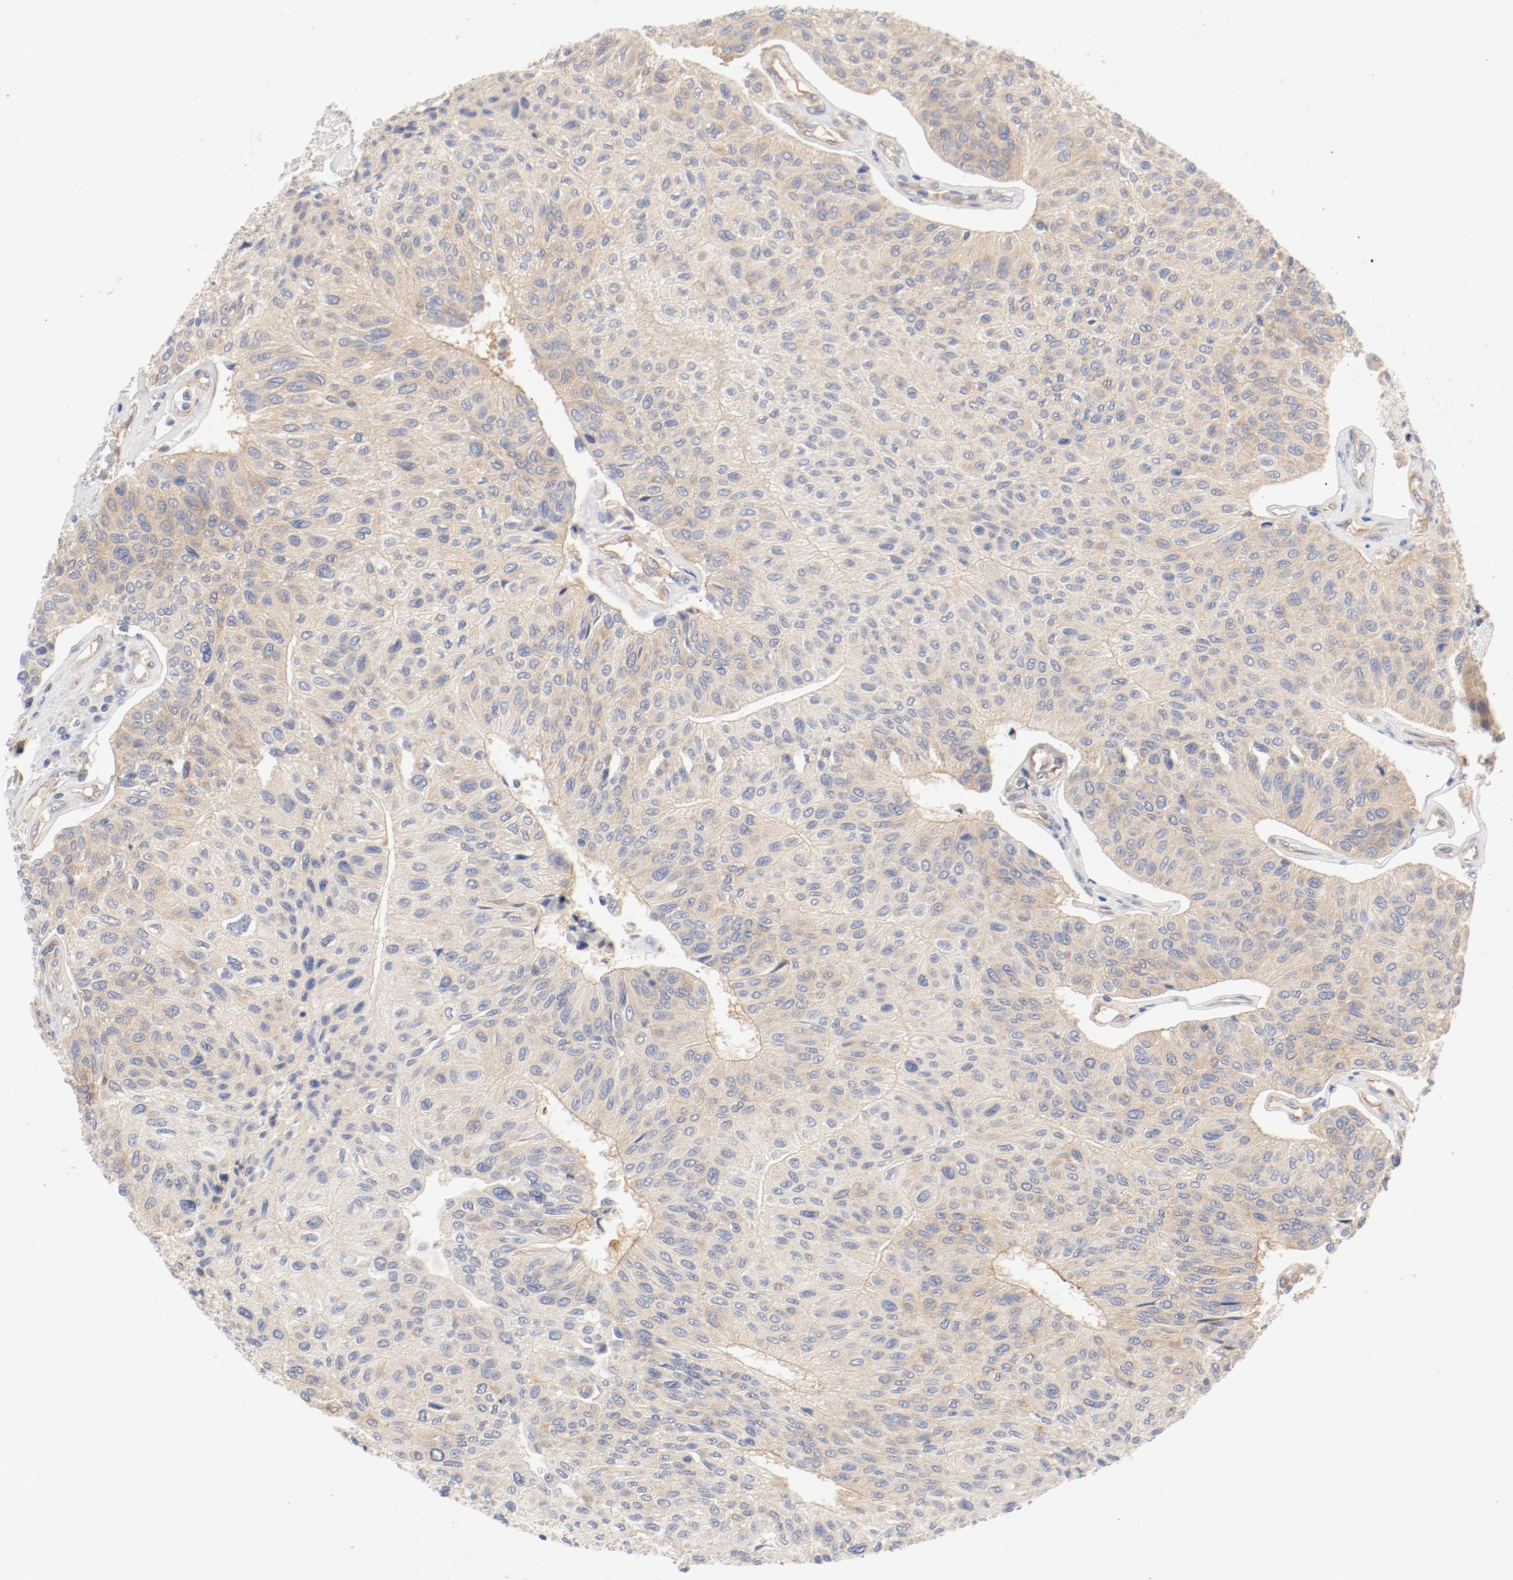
{"staining": {"intensity": "negative", "quantity": "none", "location": "none"}, "tissue": "urothelial cancer", "cell_type": "Tumor cells", "image_type": "cancer", "snomed": [{"axis": "morphology", "description": "Urothelial carcinoma, High grade"}, {"axis": "topography", "description": "Urinary bladder"}], "caption": "High magnification brightfield microscopy of high-grade urothelial carcinoma stained with DAB (brown) and counterstained with hematoxylin (blue): tumor cells show no significant staining.", "gene": "DYNC1H1", "patient": {"sex": "male", "age": 66}}